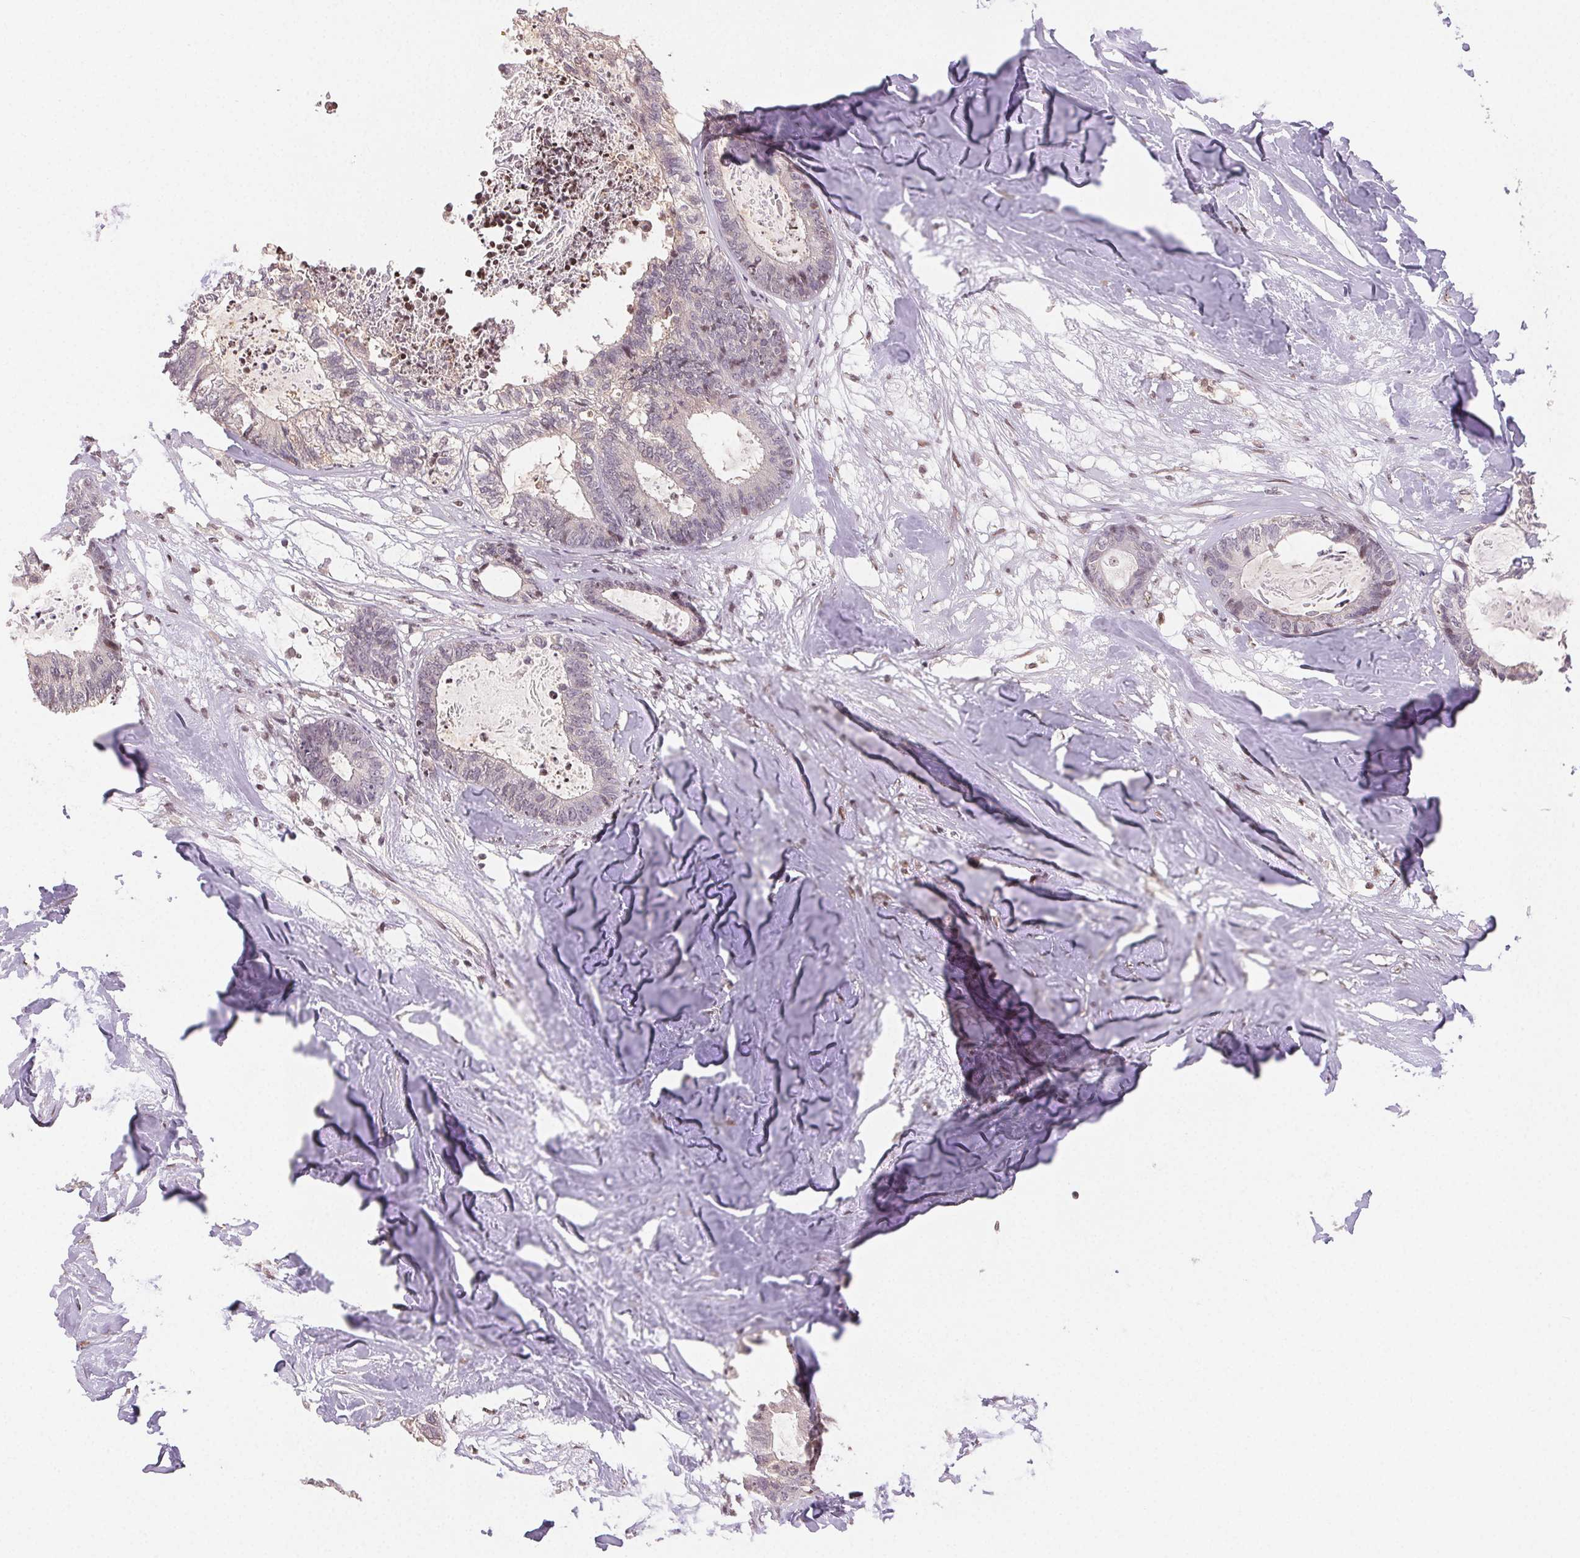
{"staining": {"intensity": "negative", "quantity": "none", "location": "none"}, "tissue": "colorectal cancer", "cell_type": "Tumor cells", "image_type": "cancer", "snomed": [{"axis": "morphology", "description": "Adenocarcinoma, NOS"}, {"axis": "topography", "description": "Colon"}, {"axis": "topography", "description": "Rectum"}], "caption": "Tumor cells are negative for brown protein staining in colorectal cancer. (Immunohistochemistry, brightfield microscopy, high magnification).", "gene": "MAPKAPK2", "patient": {"sex": "male", "age": 57}}